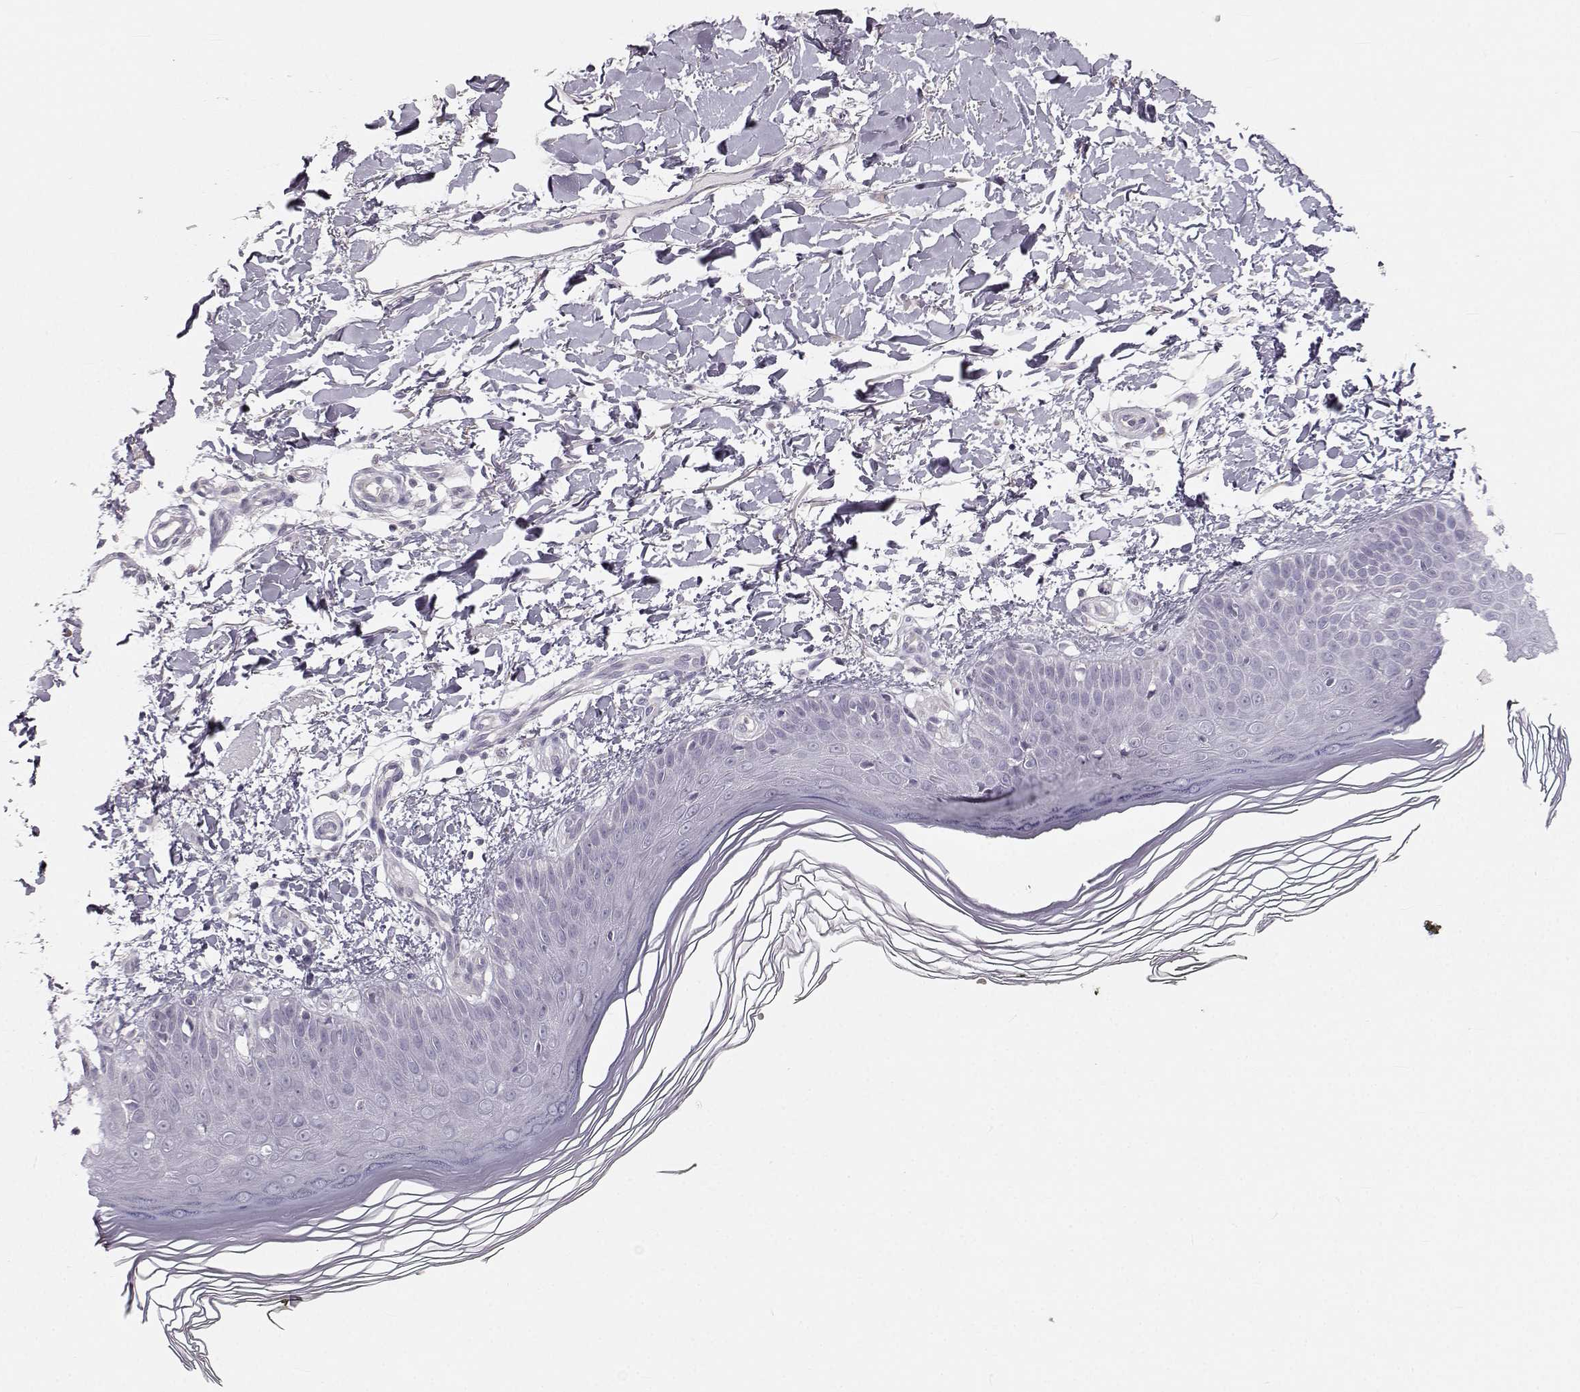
{"staining": {"intensity": "negative", "quantity": "none", "location": "none"}, "tissue": "skin", "cell_type": "Fibroblasts", "image_type": "normal", "snomed": [{"axis": "morphology", "description": "Normal tissue, NOS"}, {"axis": "topography", "description": "Skin"}], "caption": "Benign skin was stained to show a protein in brown. There is no significant expression in fibroblasts.", "gene": "OIP5", "patient": {"sex": "female", "age": 62}}